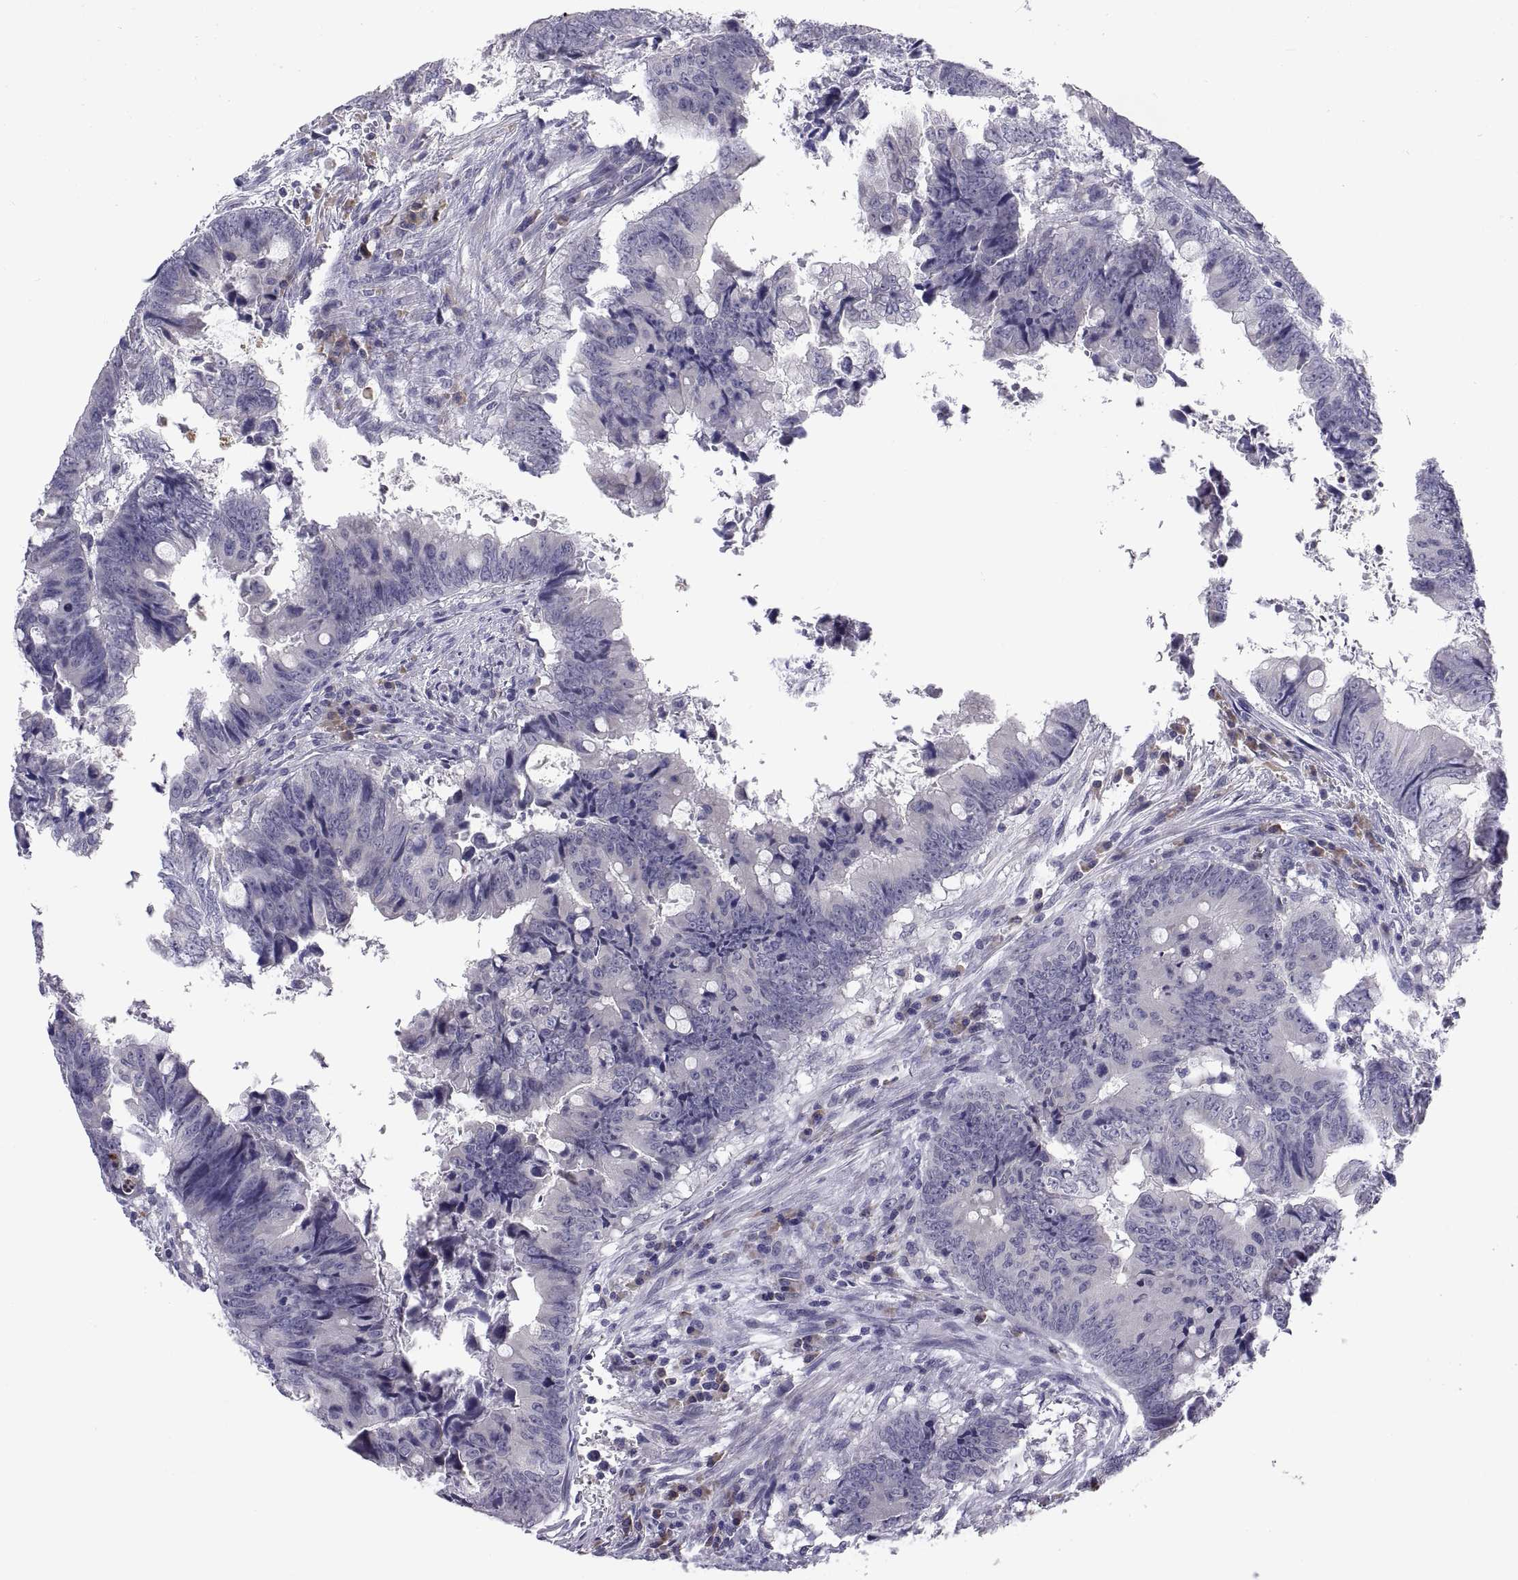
{"staining": {"intensity": "negative", "quantity": "none", "location": "none"}, "tissue": "colorectal cancer", "cell_type": "Tumor cells", "image_type": "cancer", "snomed": [{"axis": "morphology", "description": "Adenocarcinoma, NOS"}, {"axis": "topography", "description": "Colon"}], "caption": "Tumor cells are negative for brown protein staining in colorectal adenocarcinoma.", "gene": "PKP1", "patient": {"sex": "female", "age": 82}}